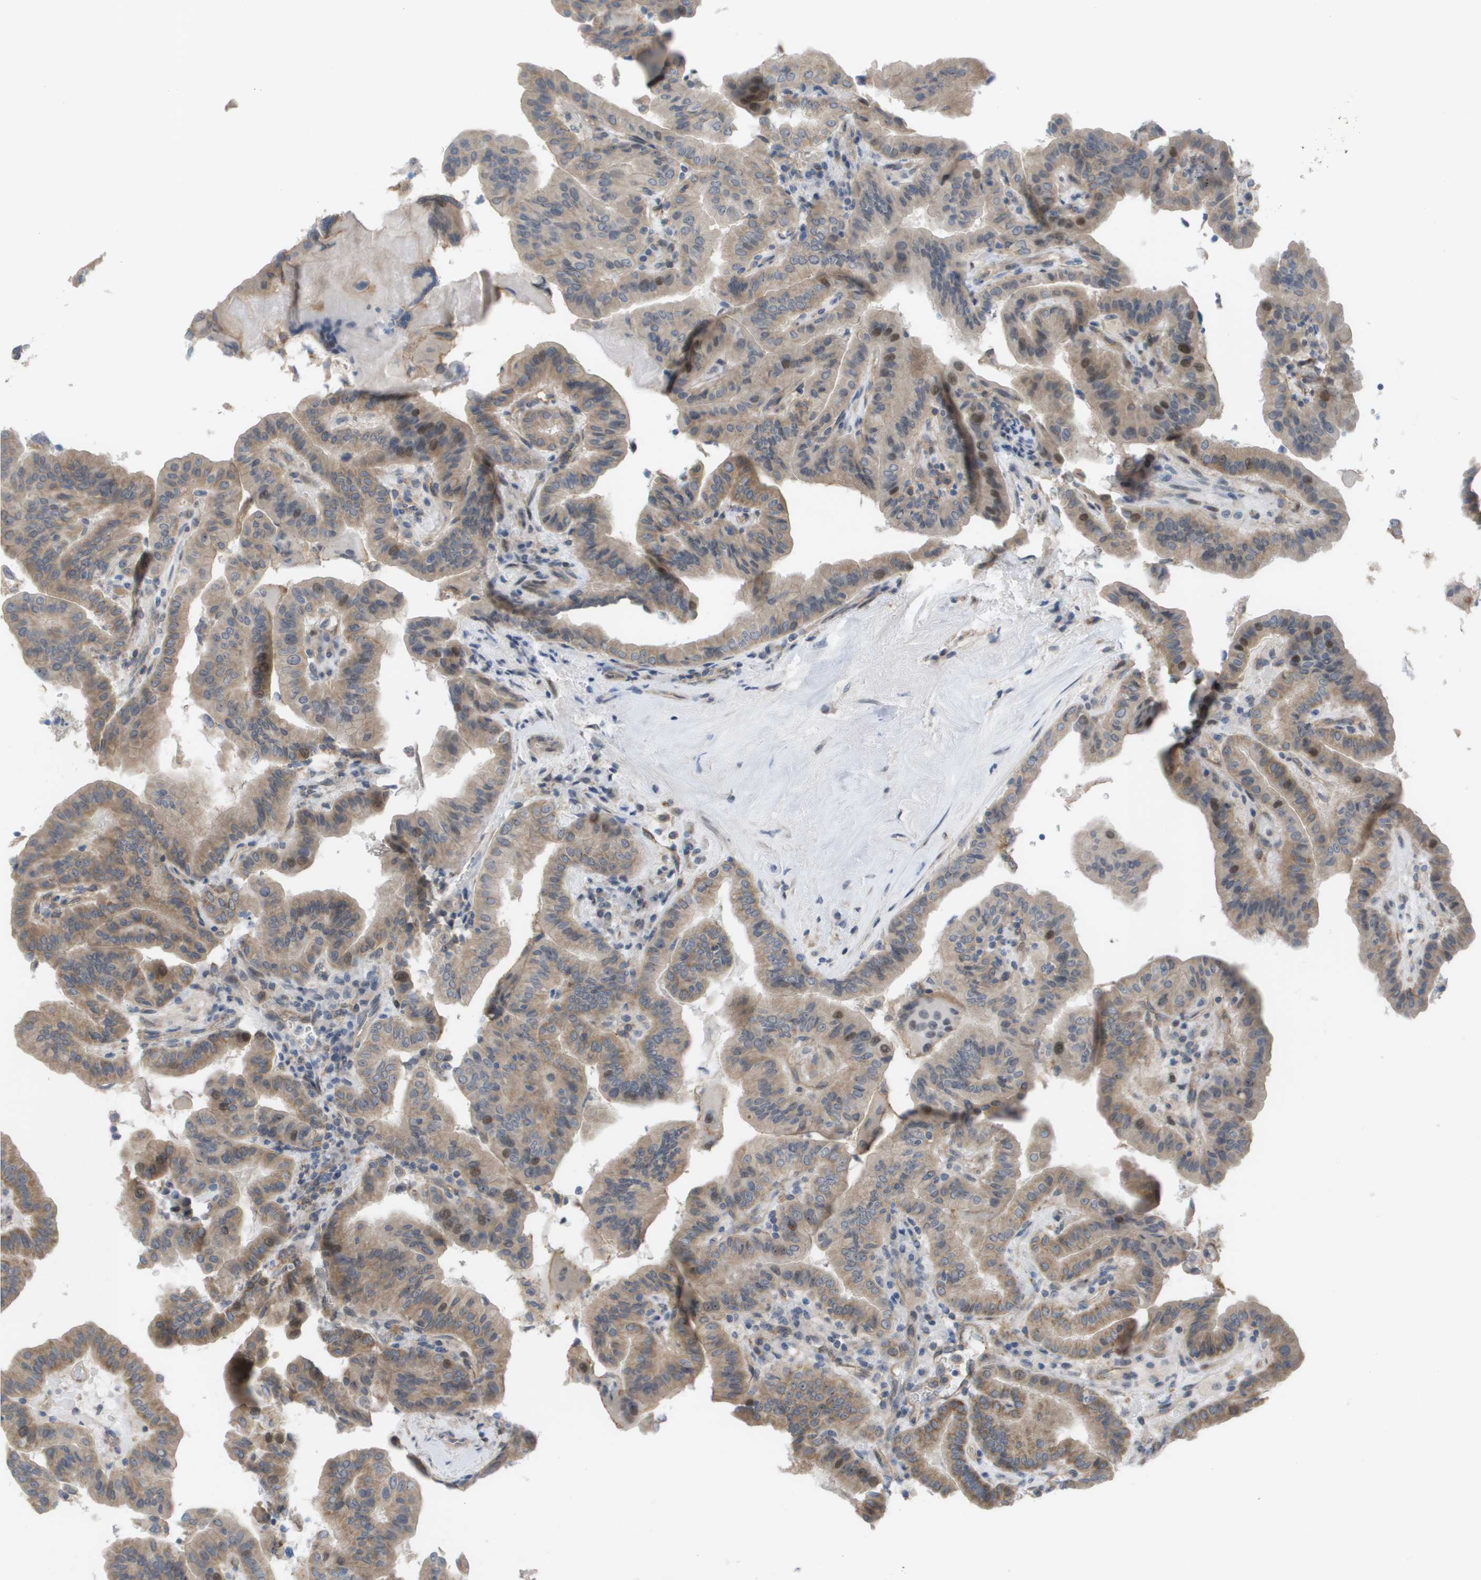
{"staining": {"intensity": "weak", "quantity": ">75%", "location": "cytoplasmic/membranous"}, "tissue": "thyroid cancer", "cell_type": "Tumor cells", "image_type": "cancer", "snomed": [{"axis": "morphology", "description": "Papillary adenocarcinoma, NOS"}, {"axis": "topography", "description": "Thyroid gland"}], "caption": "DAB immunohistochemical staining of human thyroid cancer shows weak cytoplasmic/membranous protein staining in about >75% of tumor cells. (DAB (3,3'-diaminobenzidine) IHC, brown staining for protein, blue staining for nuclei).", "gene": "MTARC2", "patient": {"sex": "male", "age": 33}}